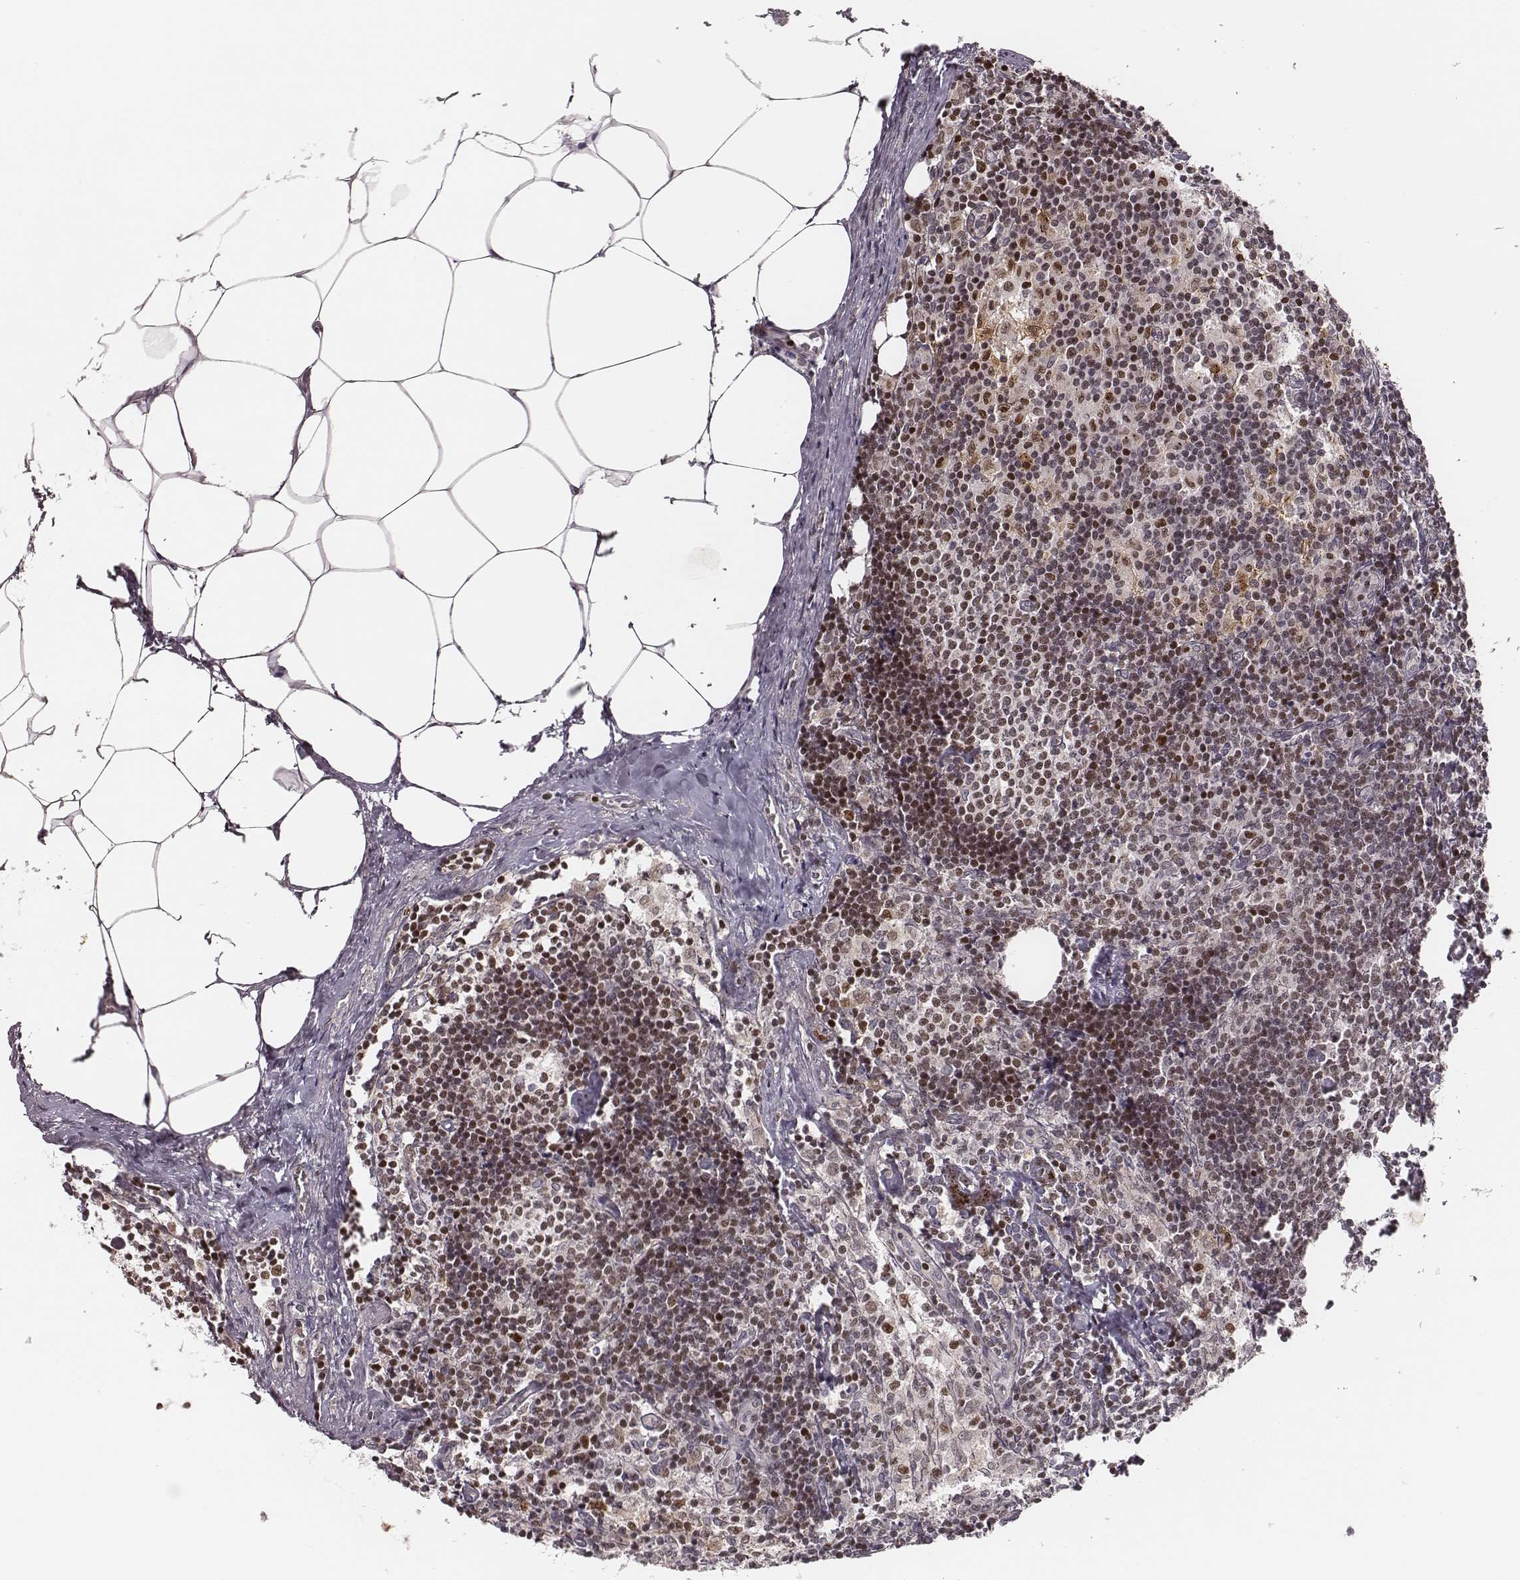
{"staining": {"intensity": "strong", "quantity": ">75%", "location": "nuclear"}, "tissue": "lymph node", "cell_type": "Non-germinal center cells", "image_type": "normal", "snomed": [{"axis": "morphology", "description": "Normal tissue, NOS"}, {"axis": "topography", "description": "Lymph node"}], "caption": "Human lymph node stained with a brown dye demonstrates strong nuclear positive expression in approximately >75% of non-germinal center cells.", "gene": "WDR59", "patient": {"sex": "female", "age": 69}}